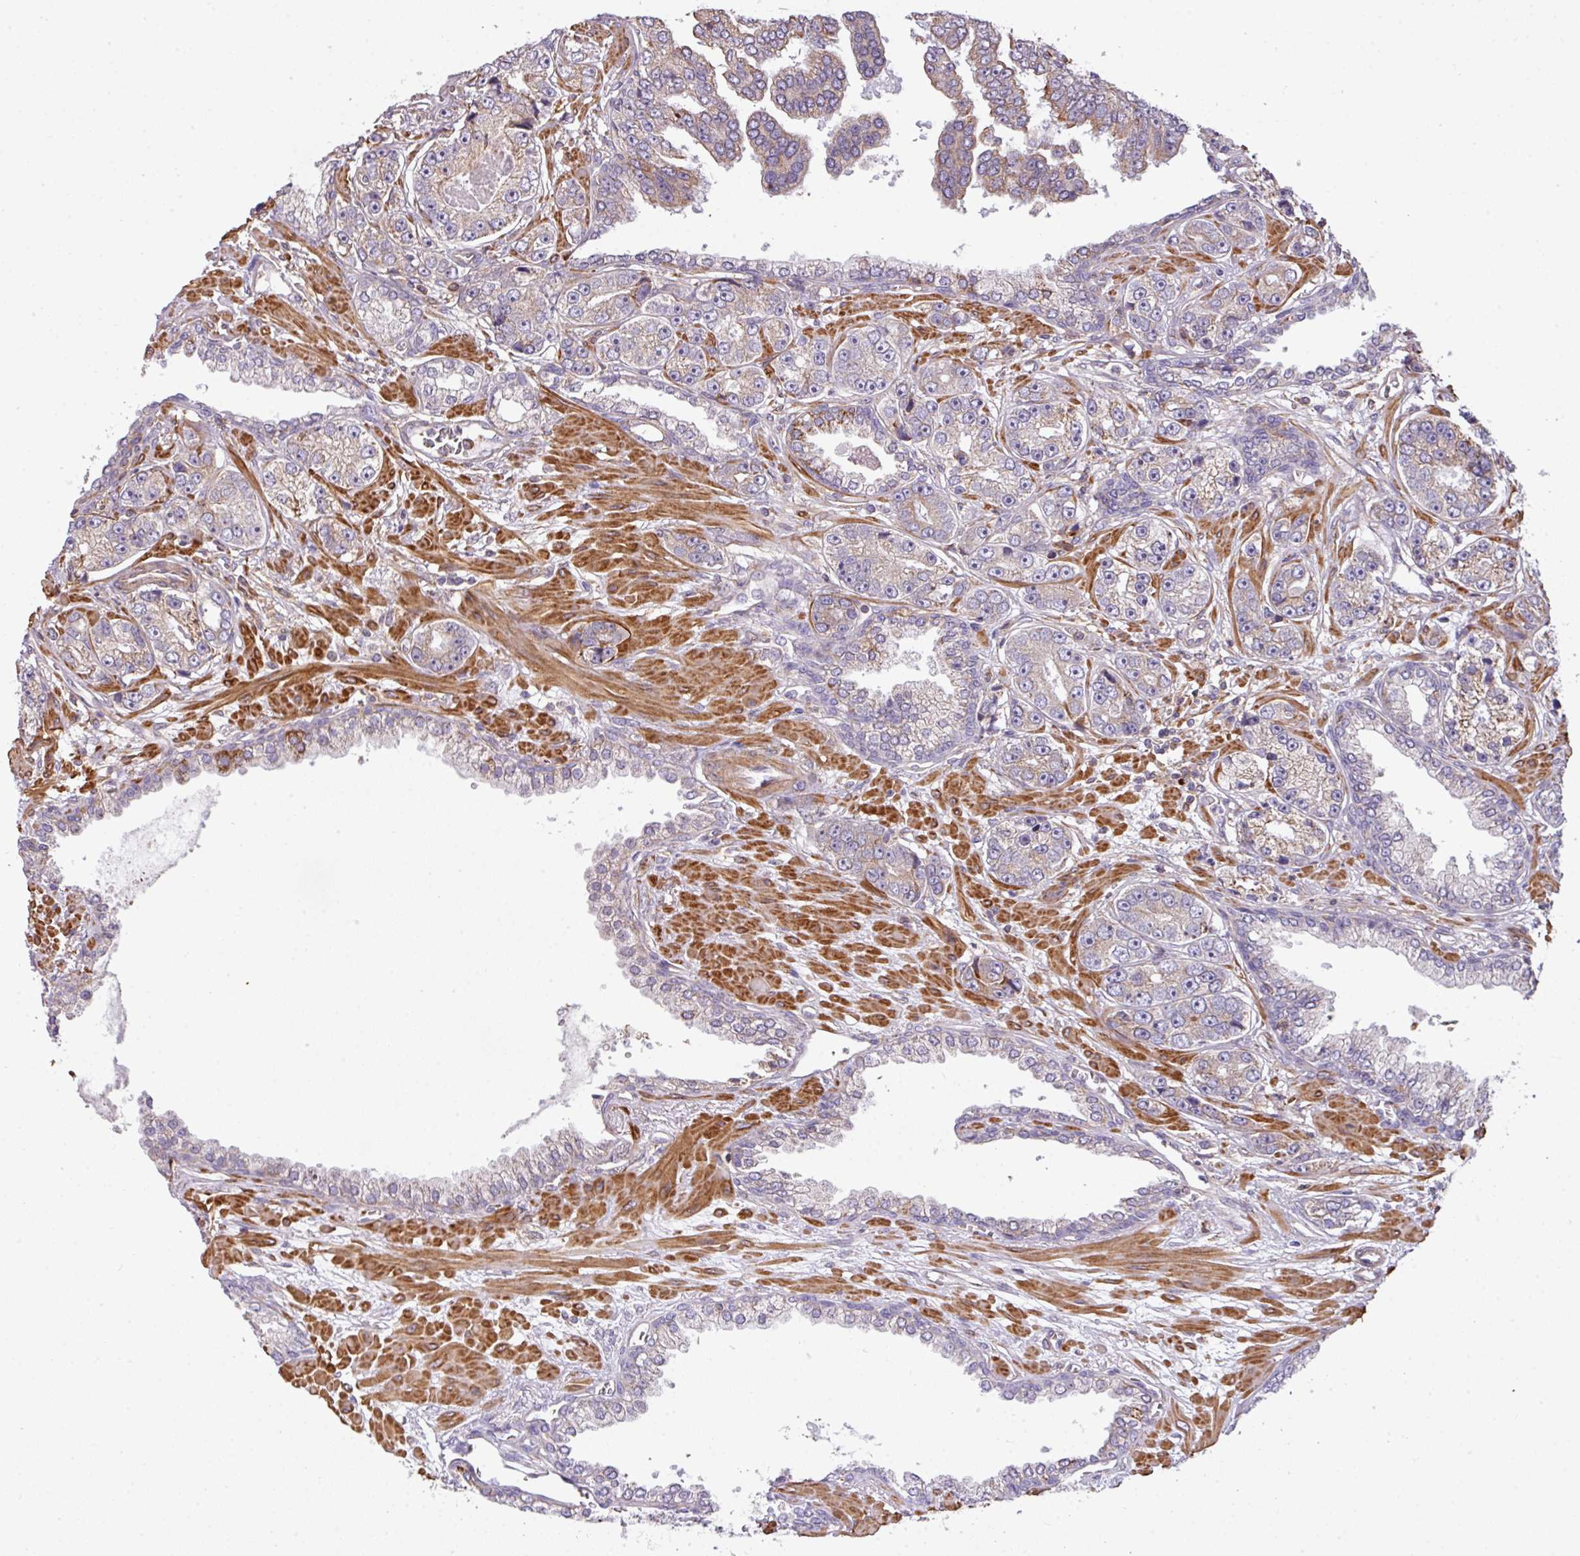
{"staining": {"intensity": "negative", "quantity": "none", "location": "none"}, "tissue": "prostate cancer", "cell_type": "Tumor cells", "image_type": "cancer", "snomed": [{"axis": "morphology", "description": "Adenocarcinoma, High grade"}, {"axis": "topography", "description": "Prostate"}], "caption": "Immunohistochemistry histopathology image of neoplastic tissue: human adenocarcinoma (high-grade) (prostate) stained with DAB shows no significant protein positivity in tumor cells.", "gene": "LRRC41", "patient": {"sex": "male", "age": 71}}